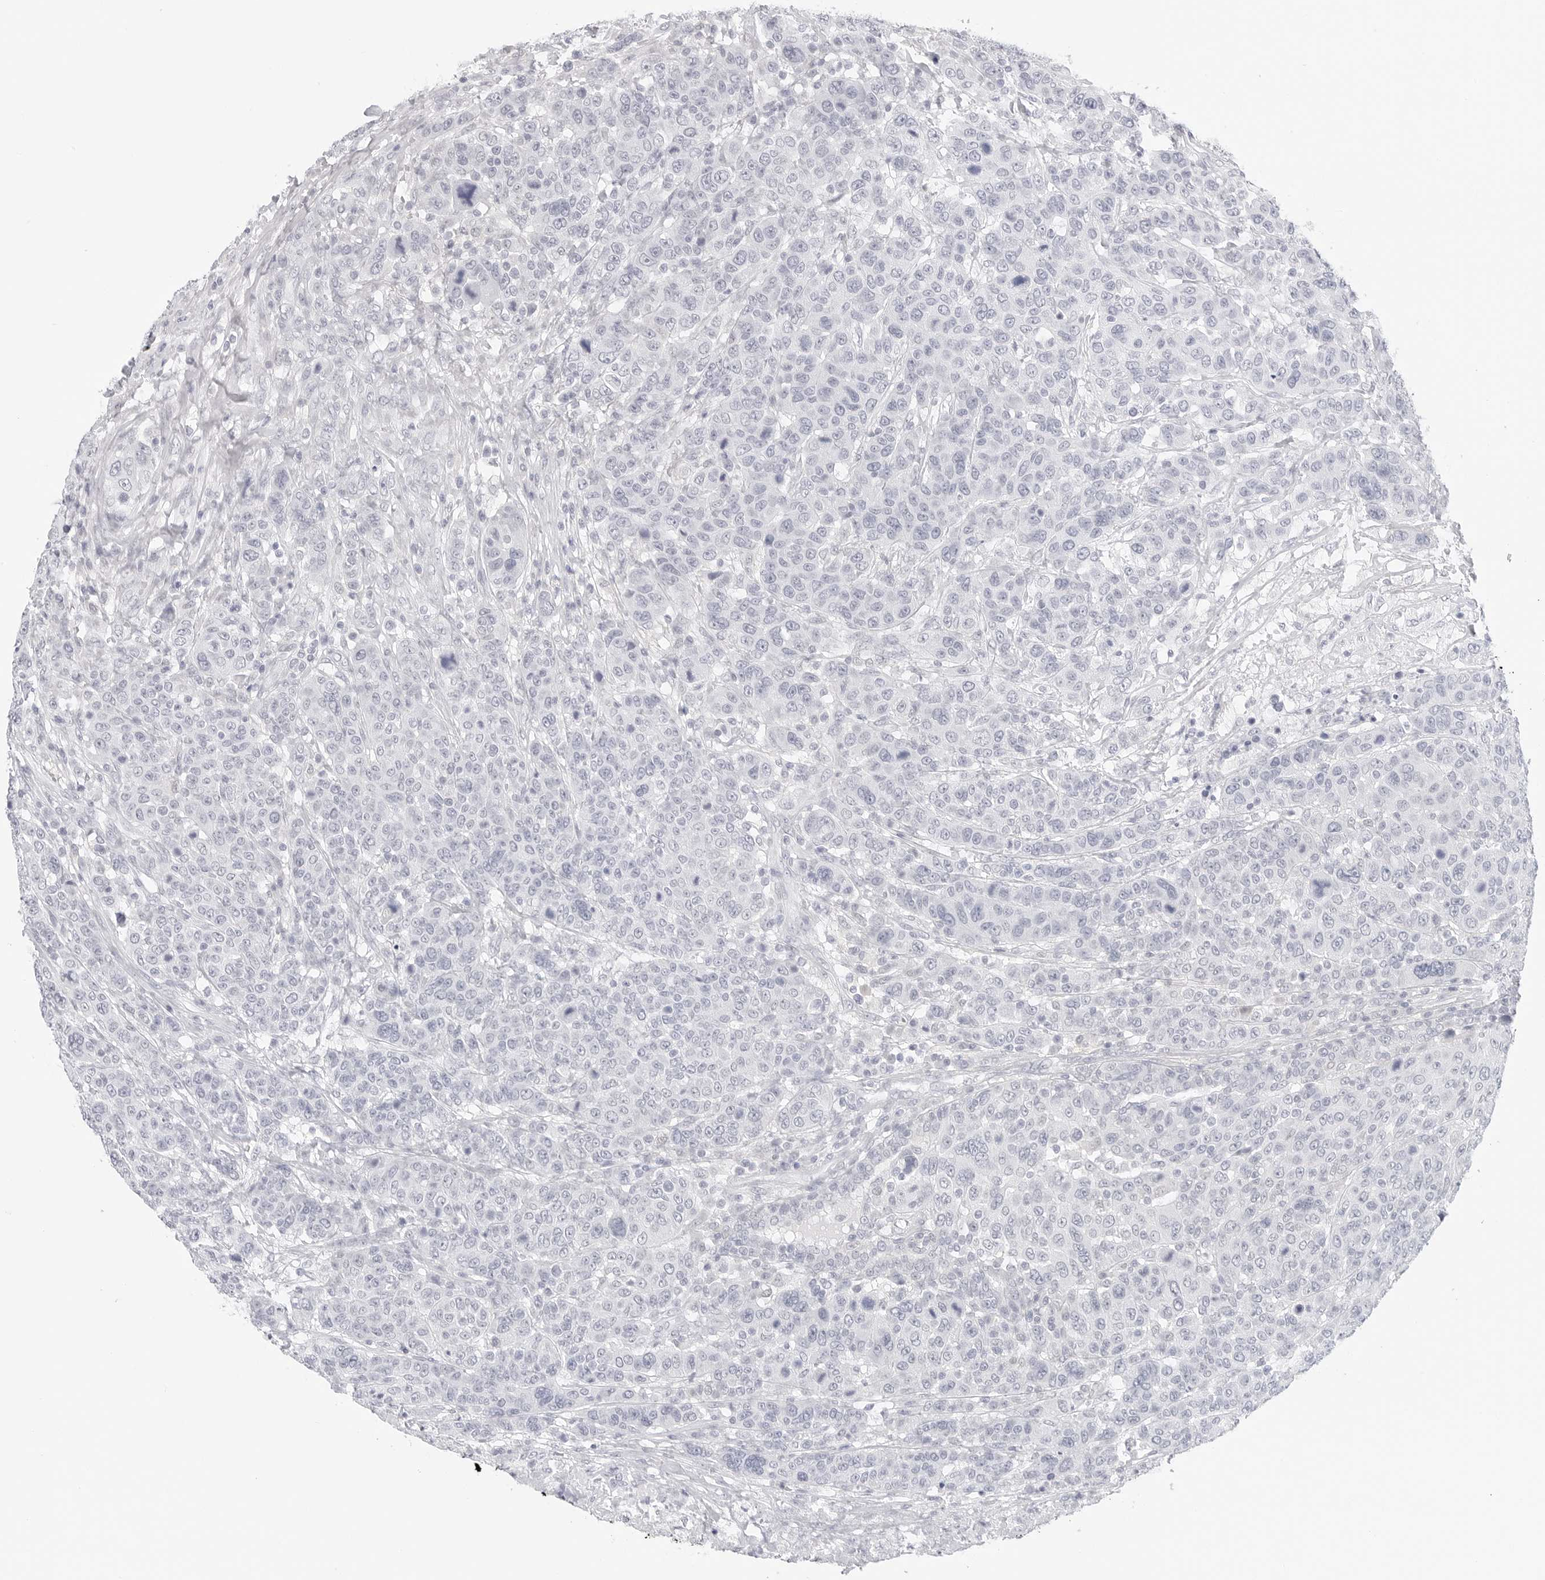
{"staining": {"intensity": "negative", "quantity": "none", "location": "none"}, "tissue": "breast cancer", "cell_type": "Tumor cells", "image_type": "cancer", "snomed": [{"axis": "morphology", "description": "Duct carcinoma"}, {"axis": "topography", "description": "Breast"}], "caption": "Immunohistochemistry (IHC) image of breast cancer (infiltrating ductal carcinoma) stained for a protein (brown), which shows no staining in tumor cells.", "gene": "HMGCS2", "patient": {"sex": "female", "age": 37}}